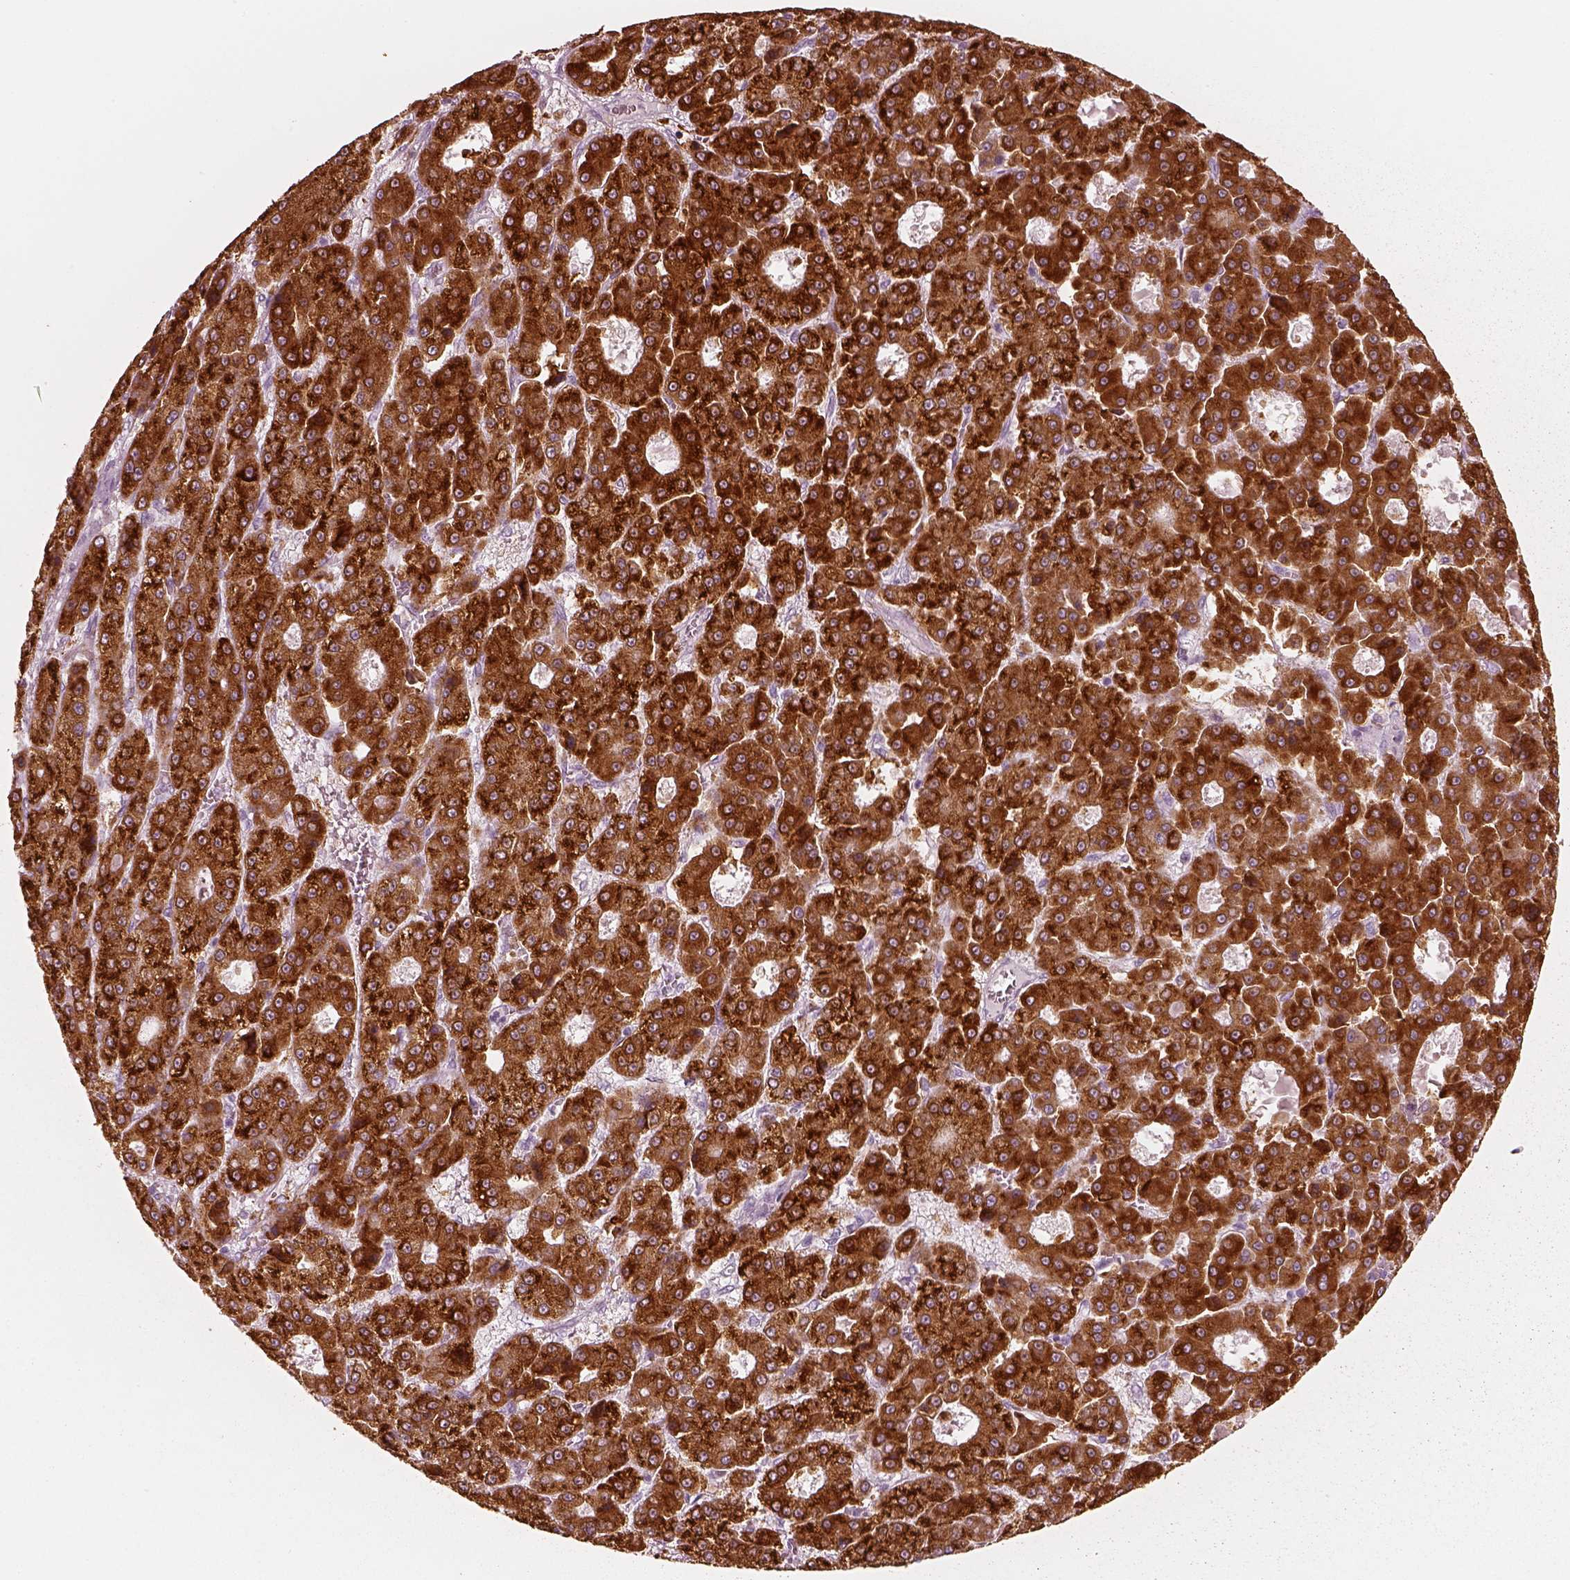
{"staining": {"intensity": "strong", "quantity": ">75%", "location": "cytoplasmic/membranous"}, "tissue": "liver cancer", "cell_type": "Tumor cells", "image_type": "cancer", "snomed": [{"axis": "morphology", "description": "Carcinoma, Hepatocellular, NOS"}, {"axis": "topography", "description": "Liver"}], "caption": "A brown stain highlights strong cytoplasmic/membranous expression of a protein in human liver cancer tumor cells.", "gene": "PON3", "patient": {"sex": "male", "age": 70}}